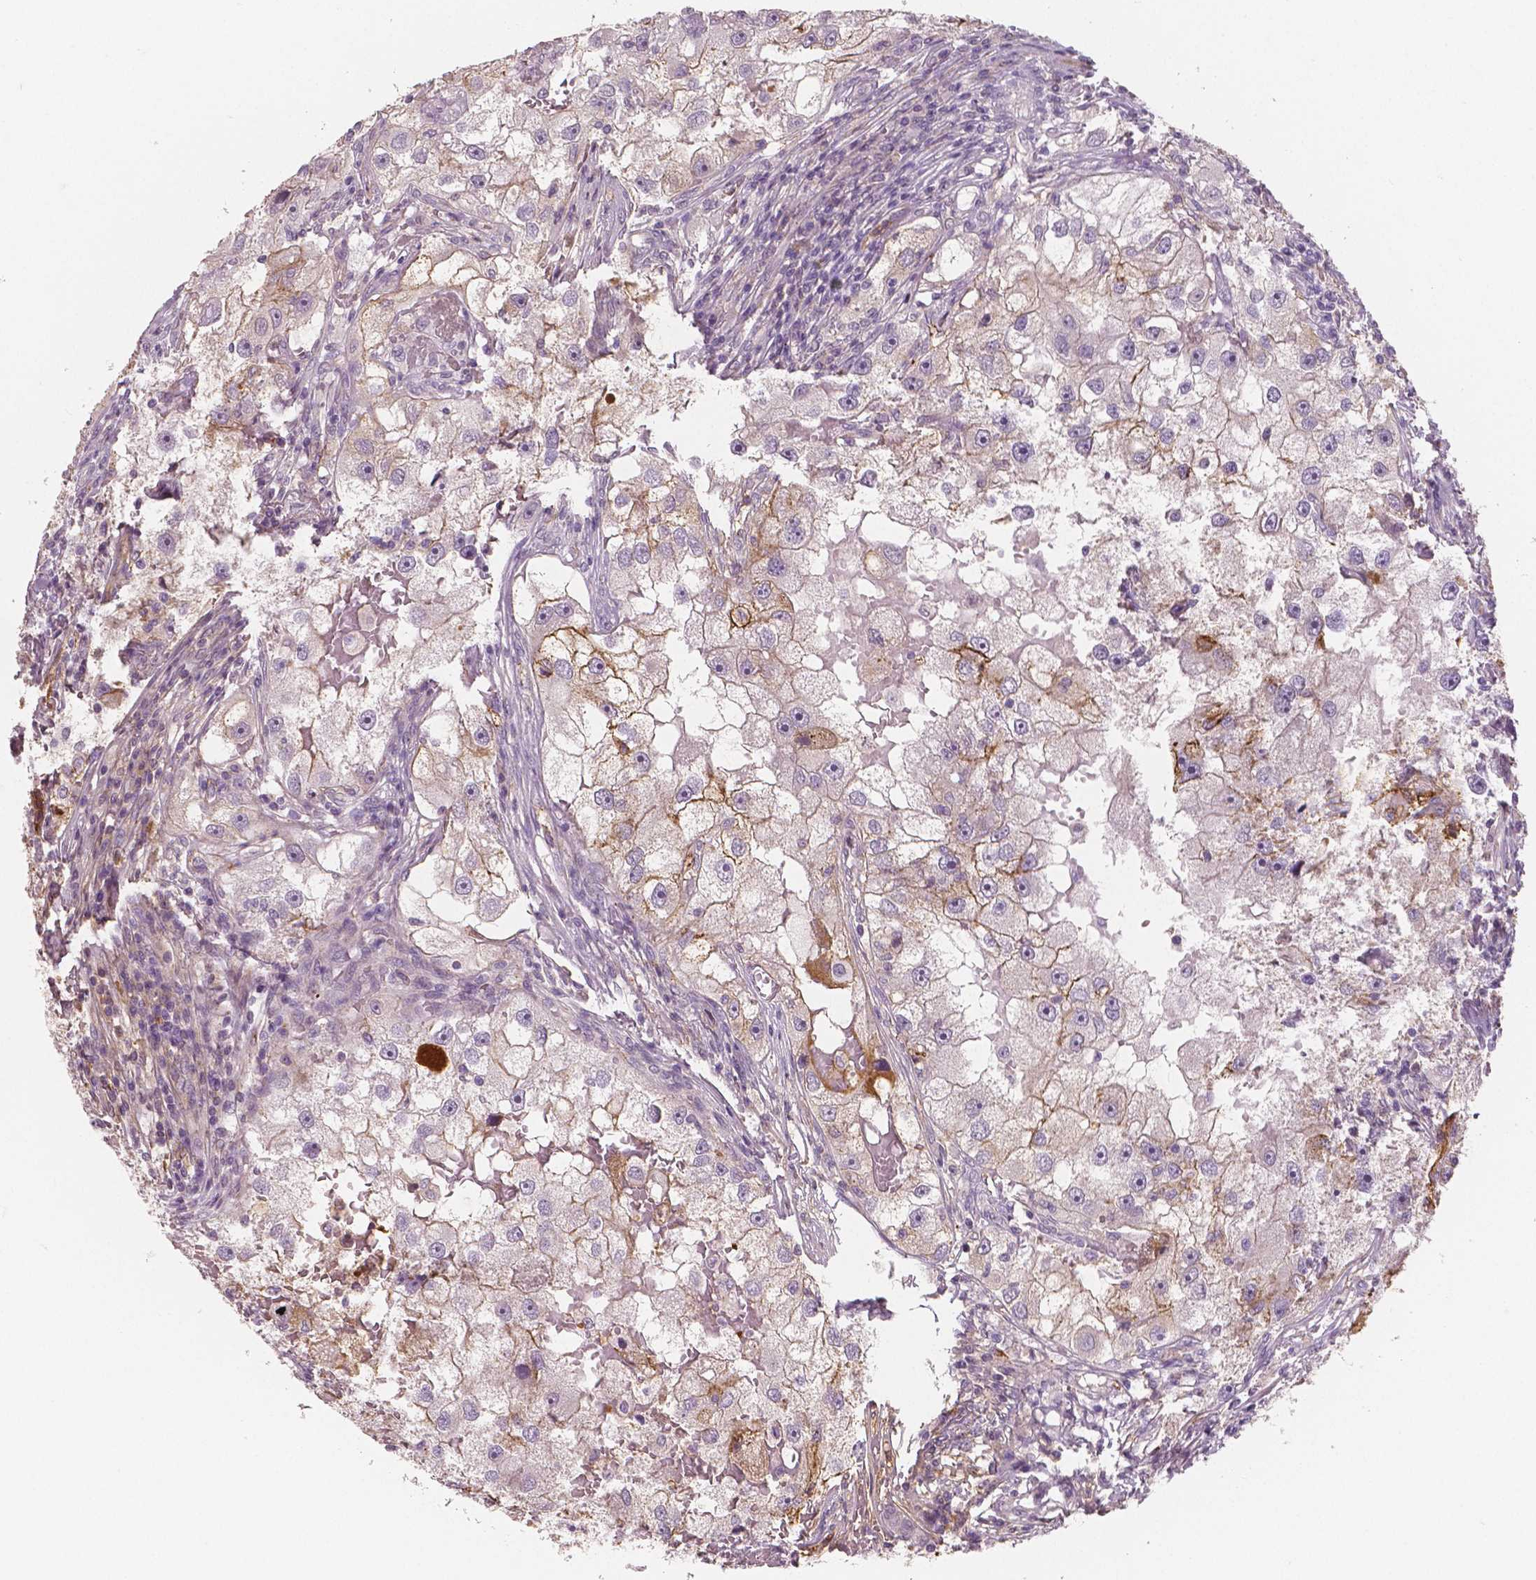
{"staining": {"intensity": "weak", "quantity": "<25%", "location": "cytoplasmic/membranous"}, "tissue": "renal cancer", "cell_type": "Tumor cells", "image_type": "cancer", "snomed": [{"axis": "morphology", "description": "Adenocarcinoma, NOS"}, {"axis": "topography", "description": "Kidney"}], "caption": "Immunohistochemical staining of renal cancer (adenocarcinoma) reveals no significant positivity in tumor cells.", "gene": "APOA4", "patient": {"sex": "male", "age": 63}}